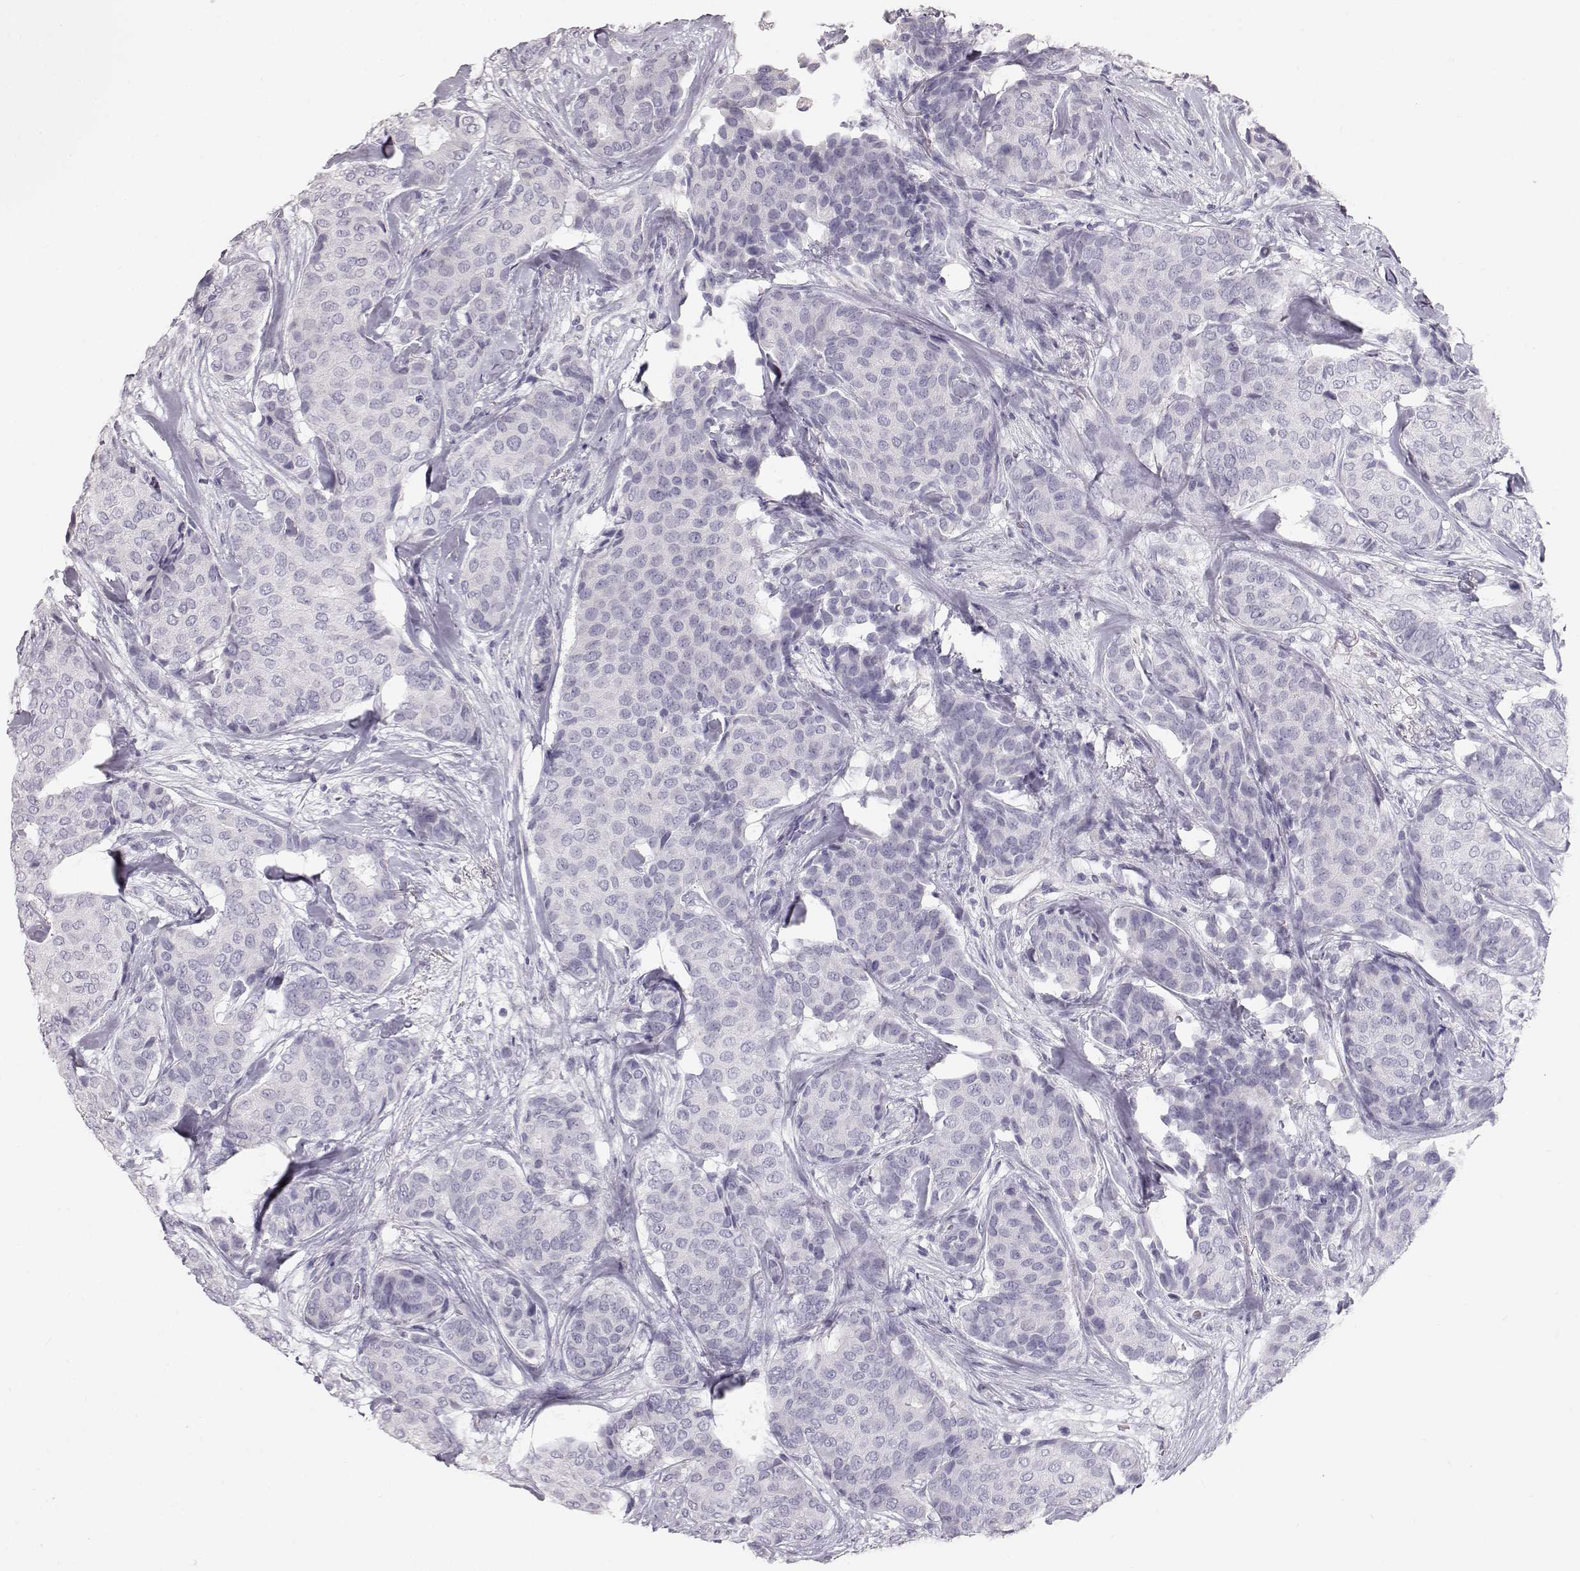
{"staining": {"intensity": "negative", "quantity": "none", "location": "none"}, "tissue": "breast cancer", "cell_type": "Tumor cells", "image_type": "cancer", "snomed": [{"axis": "morphology", "description": "Duct carcinoma"}, {"axis": "topography", "description": "Breast"}], "caption": "Intraductal carcinoma (breast) stained for a protein using immunohistochemistry demonstrates no expression tumor cells.", "gene": "KRT33A", "patient": {"sex": "female", "age": 75}}